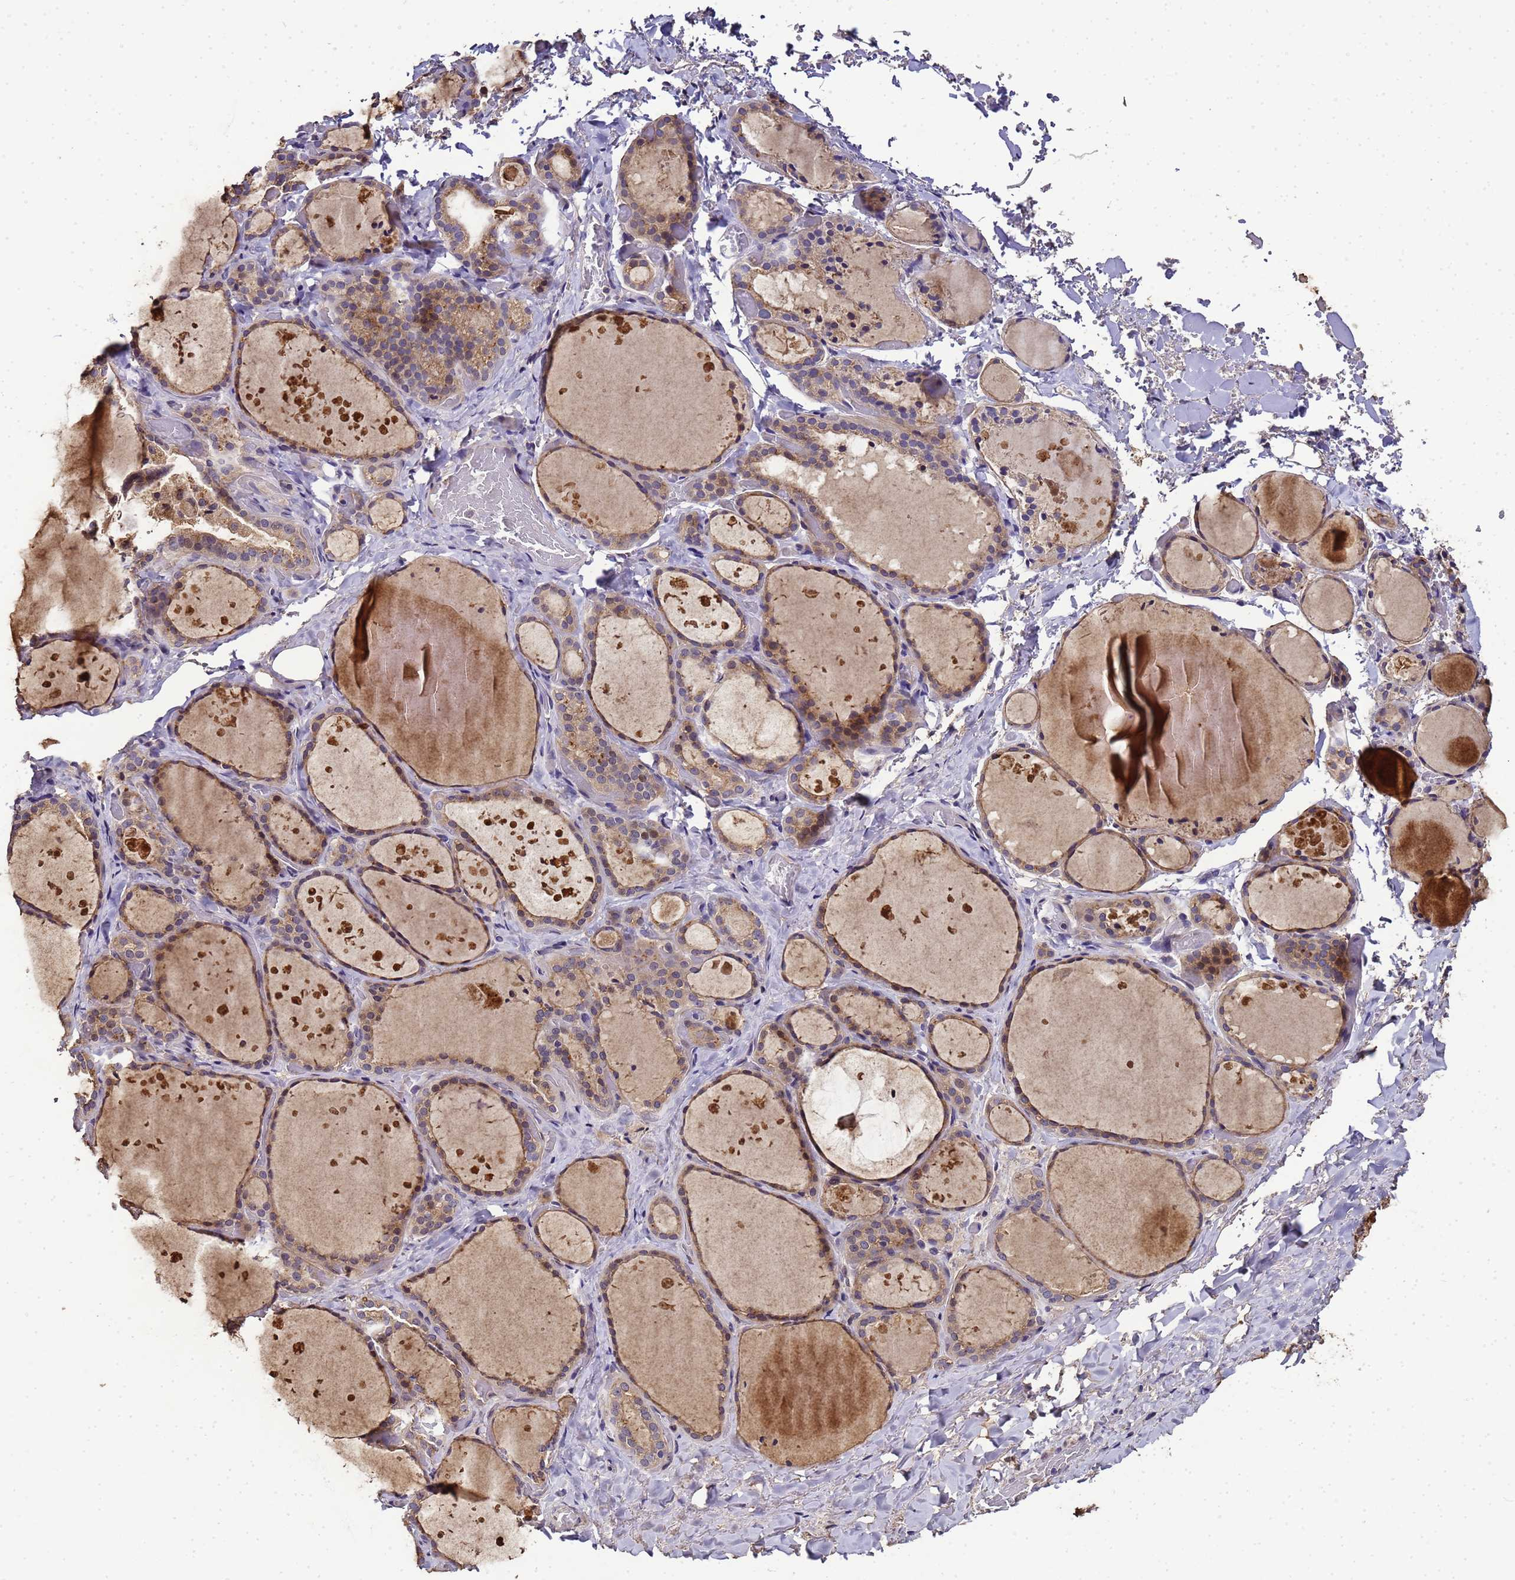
{"staining": {"intensity": "moderate", "quantity": ">75%", "location": "cytoplasmic/membranous,nuclear"}, "tissue": "thyroid gland", "cell_type": "Glandular cells", "image_type": "normal", "snomed": [{"axis": "morphology", "description": "Normal tissue, NOS"}, {"axis": "topography", "description": "Thyroid gland"}], "caption": "Protein expression analysis of normal human thyroid gland reveals moderate cytoplasmic/membranous,nuclear expression in about >75% of glandular cells.", "gene": "LGI4", "patient": {"sex": "female", "age": 44}}